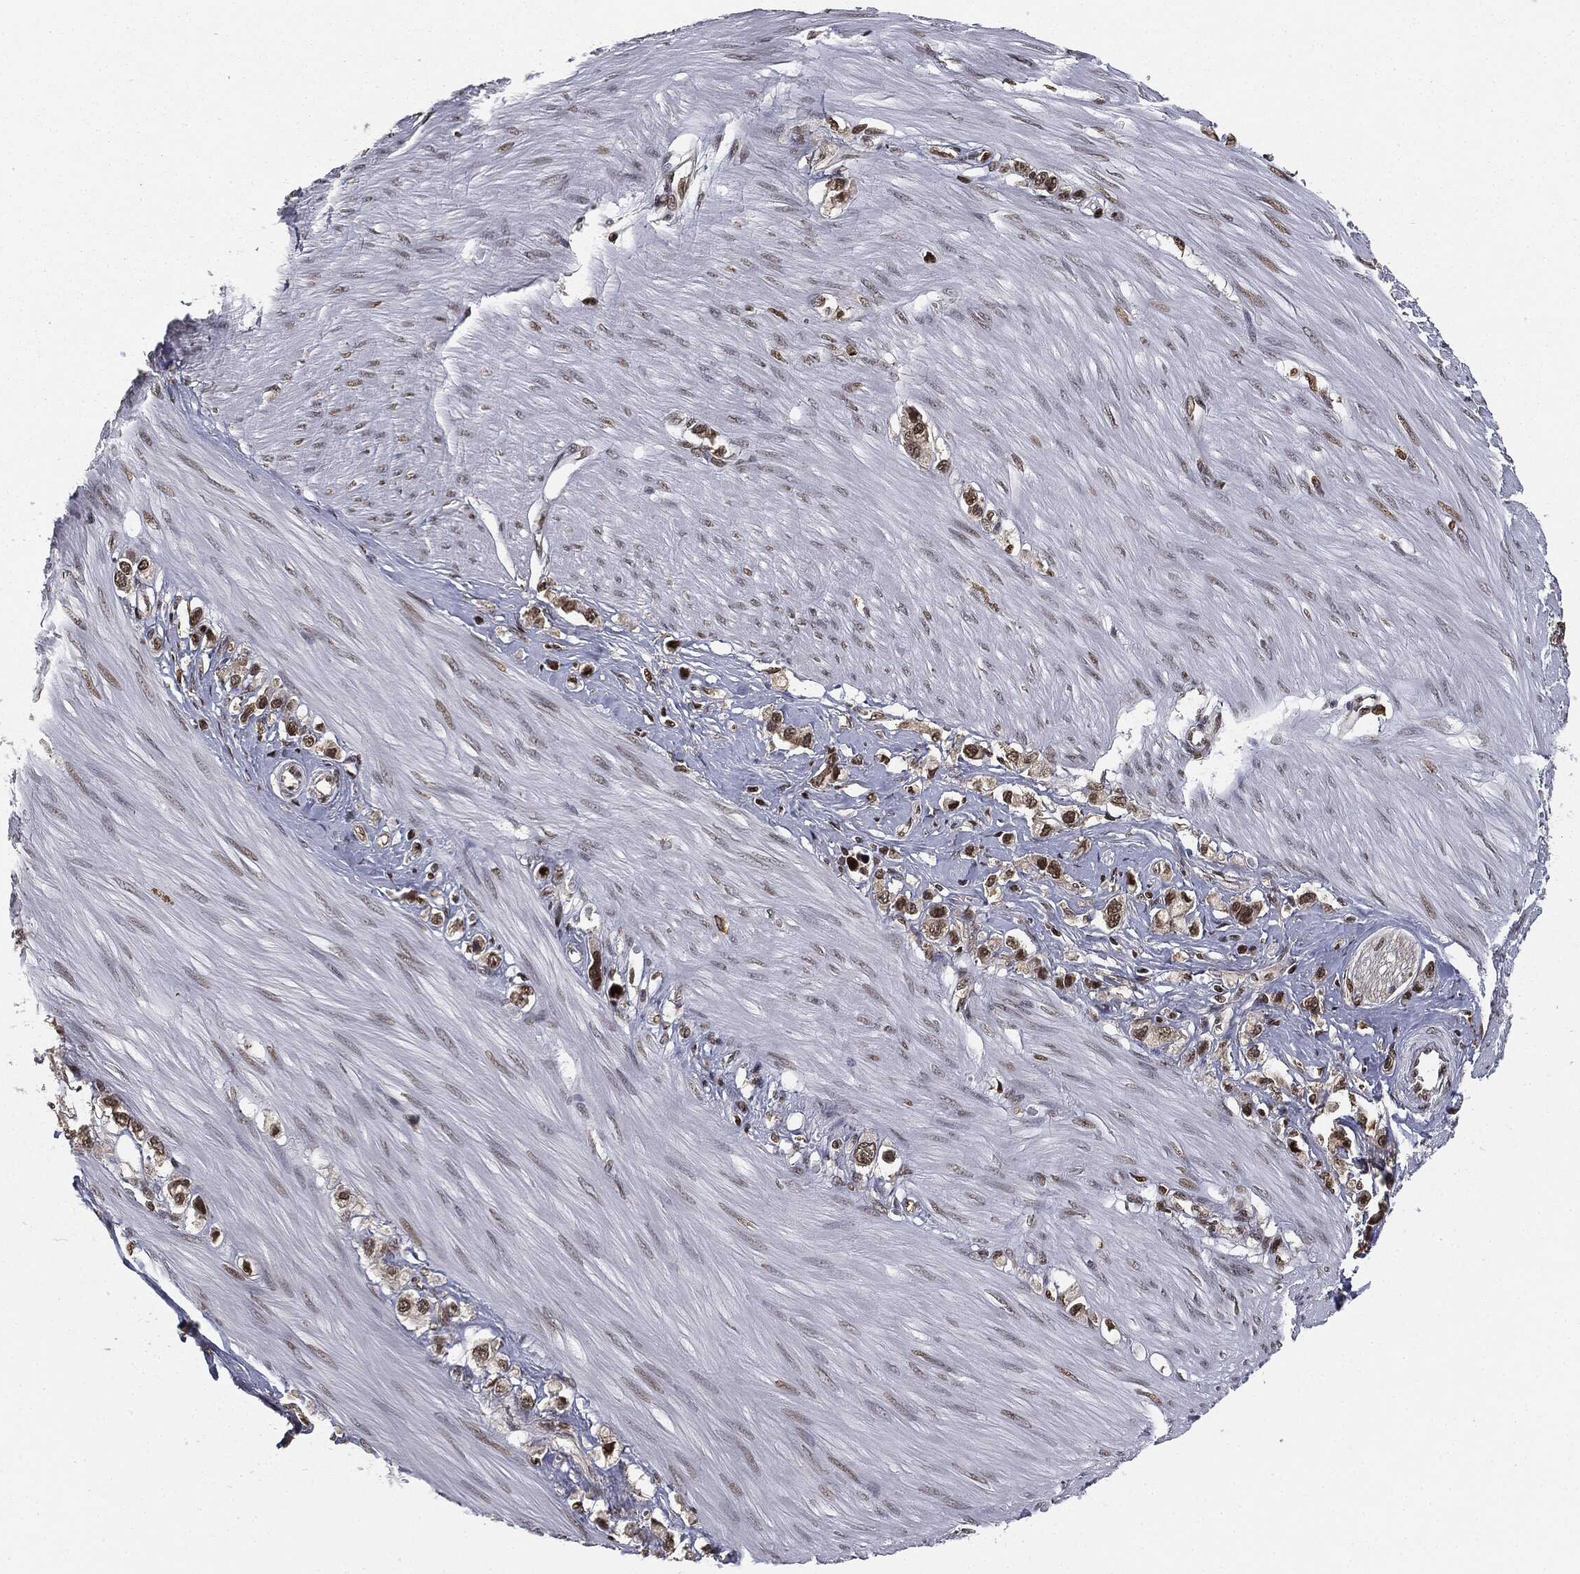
{"staining": {"intensity": "moderate", "quantity": "25%-75%", "location": "cytoplasmic/membranous,nuclear"}, "tissue": "stomach cancer", "cell_type": "Tumor cells", "image_type": "cancer", "snomed": [{"axis": "morphology", "description": "Normal tissue, NOS"}, {"axis": "morphology", "description": "Adenocarcinoma, NOS"}, {"axis": "morphology", "description": "Adenocarcinoma, High grade"}, {"axis": "topography", "description": "Stomach, upper"}, {"axis": "topography", "description": "Stomach"}], "caption": "IHC (DAB) staining of human stomach cancer demonstrates moderate cytoplasmic/membranous and nuclear protein staining in about 25%-75% of tumor cells.", "gene": "TBC1D22A", "patient": {"sex": "female", "age": 65}}